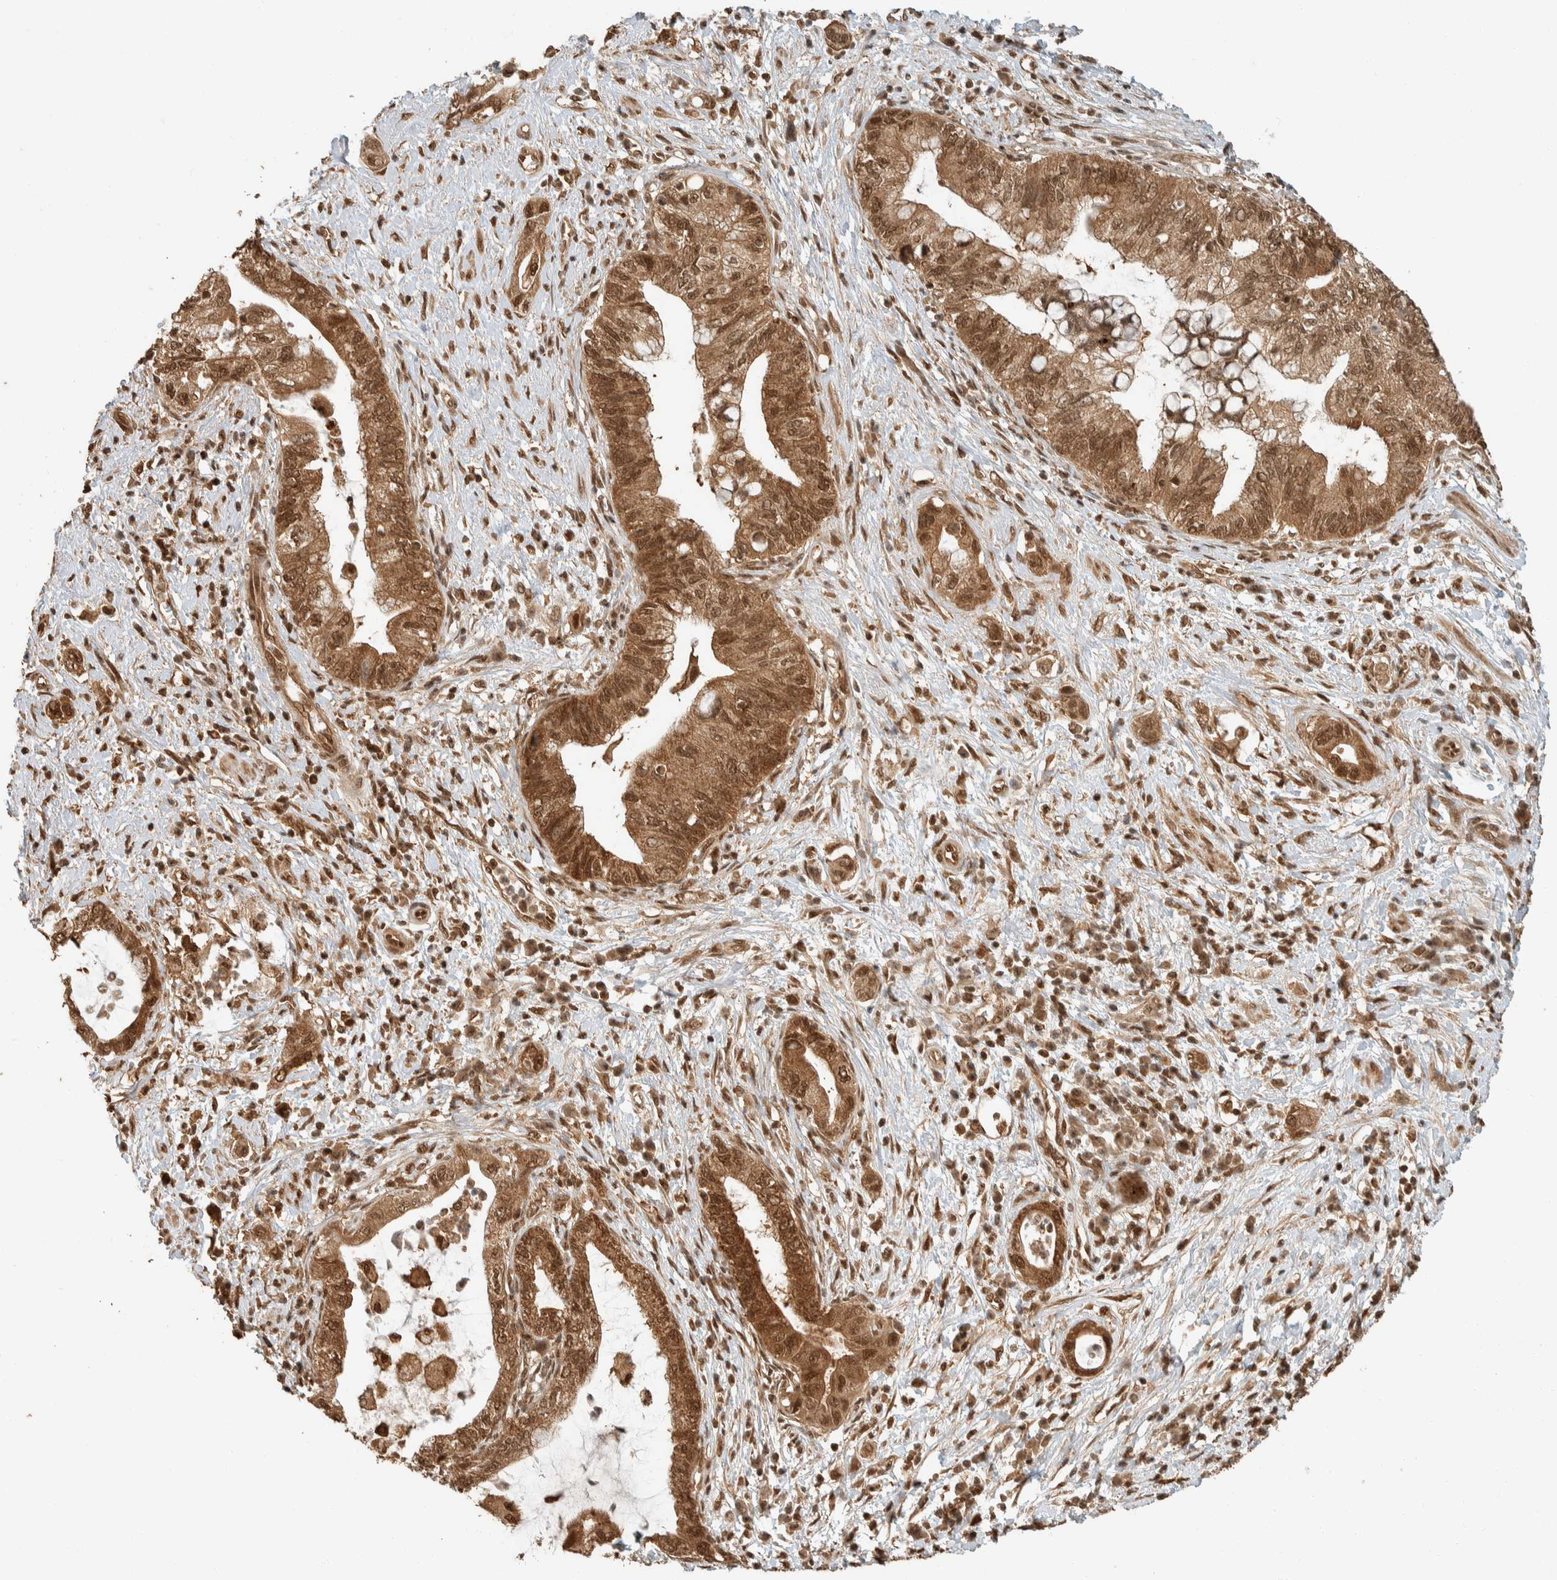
{"staining": {"intensity": "strong", "quantity": ">75%", "location": "cytoplasmic/membranous,nuclear"}, "tissue": "pancreatic cancer", "cell_type": "Tumor cells", "image_type": "cancer", "snomed": [{"axis": "morphology", "description": "Adenocarcinoma, NOS"}, {"axis": "topography", "description": "Pancreas"}], "caption": "Protein expression analysis of human pancreatic adenocarcinoma reveals strong cytoplasmic/membranous and nuclear staining in approximately >75% of tumor cells.", "gene": "ZBTB2", "patient": {"sex": "female", "age": 73}}